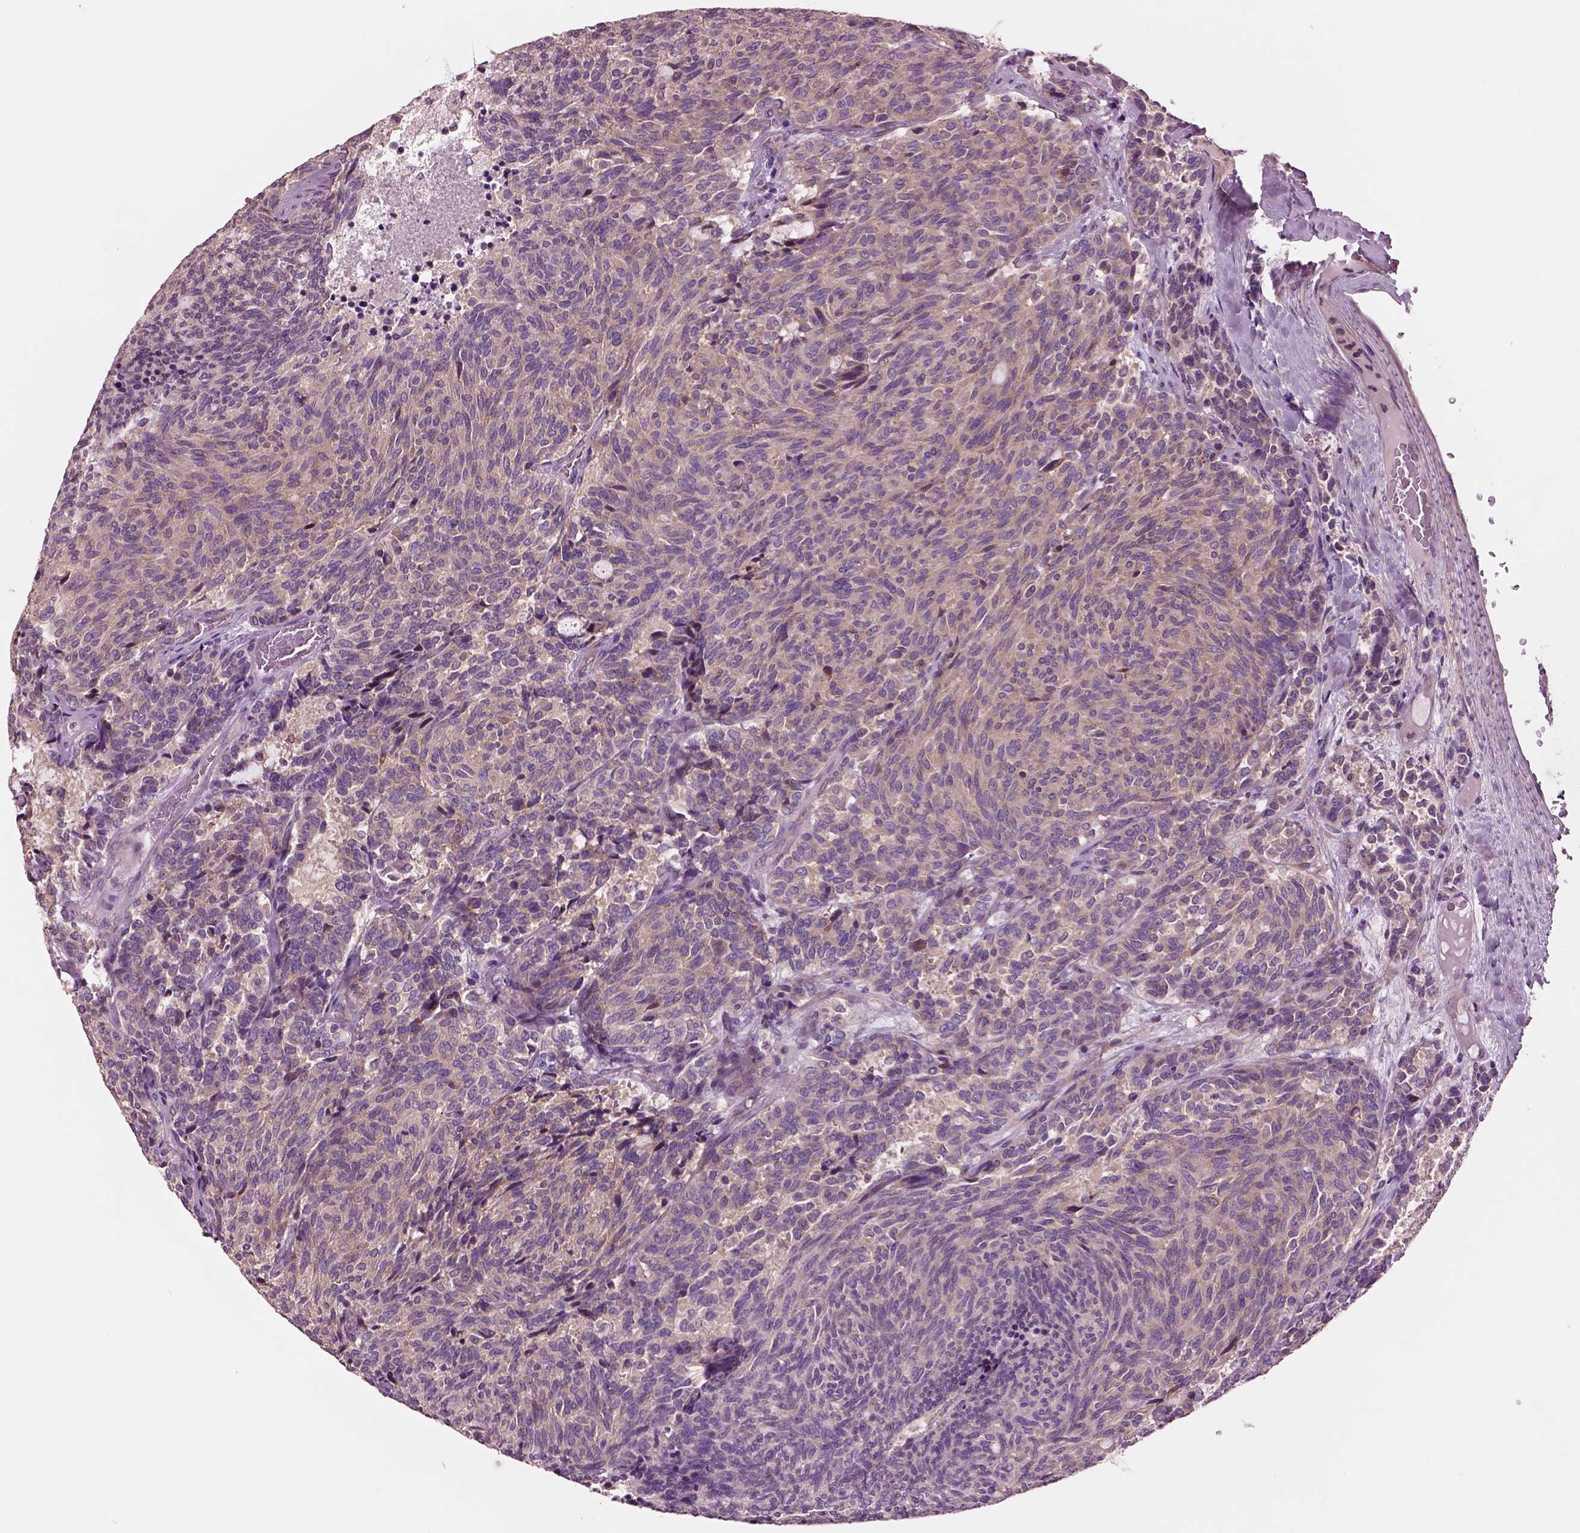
{"staining": {"intensity": "moderate", "quantity": ">75%", "location": "cytoplasmic/membranous"}, "tissue": "carcinoid", "cell_type": "Tumor cells", "image_type": "cancer", "snomed": [{"axis": "morphology", "description": "Carcinoid, malignant, NOS"}, {"axis": "topography", "description": "Pancreas"}], "caption": "An immunohistochemistry (IHC) image of tumor tissue is shown. Protein staining in brown highlights moderate cytoplasmic/membranous positivity in carcinoid (malignant) within tumor cells.", "gene": "SEC23A", "patient": {"sex": "female", "age": 54}}